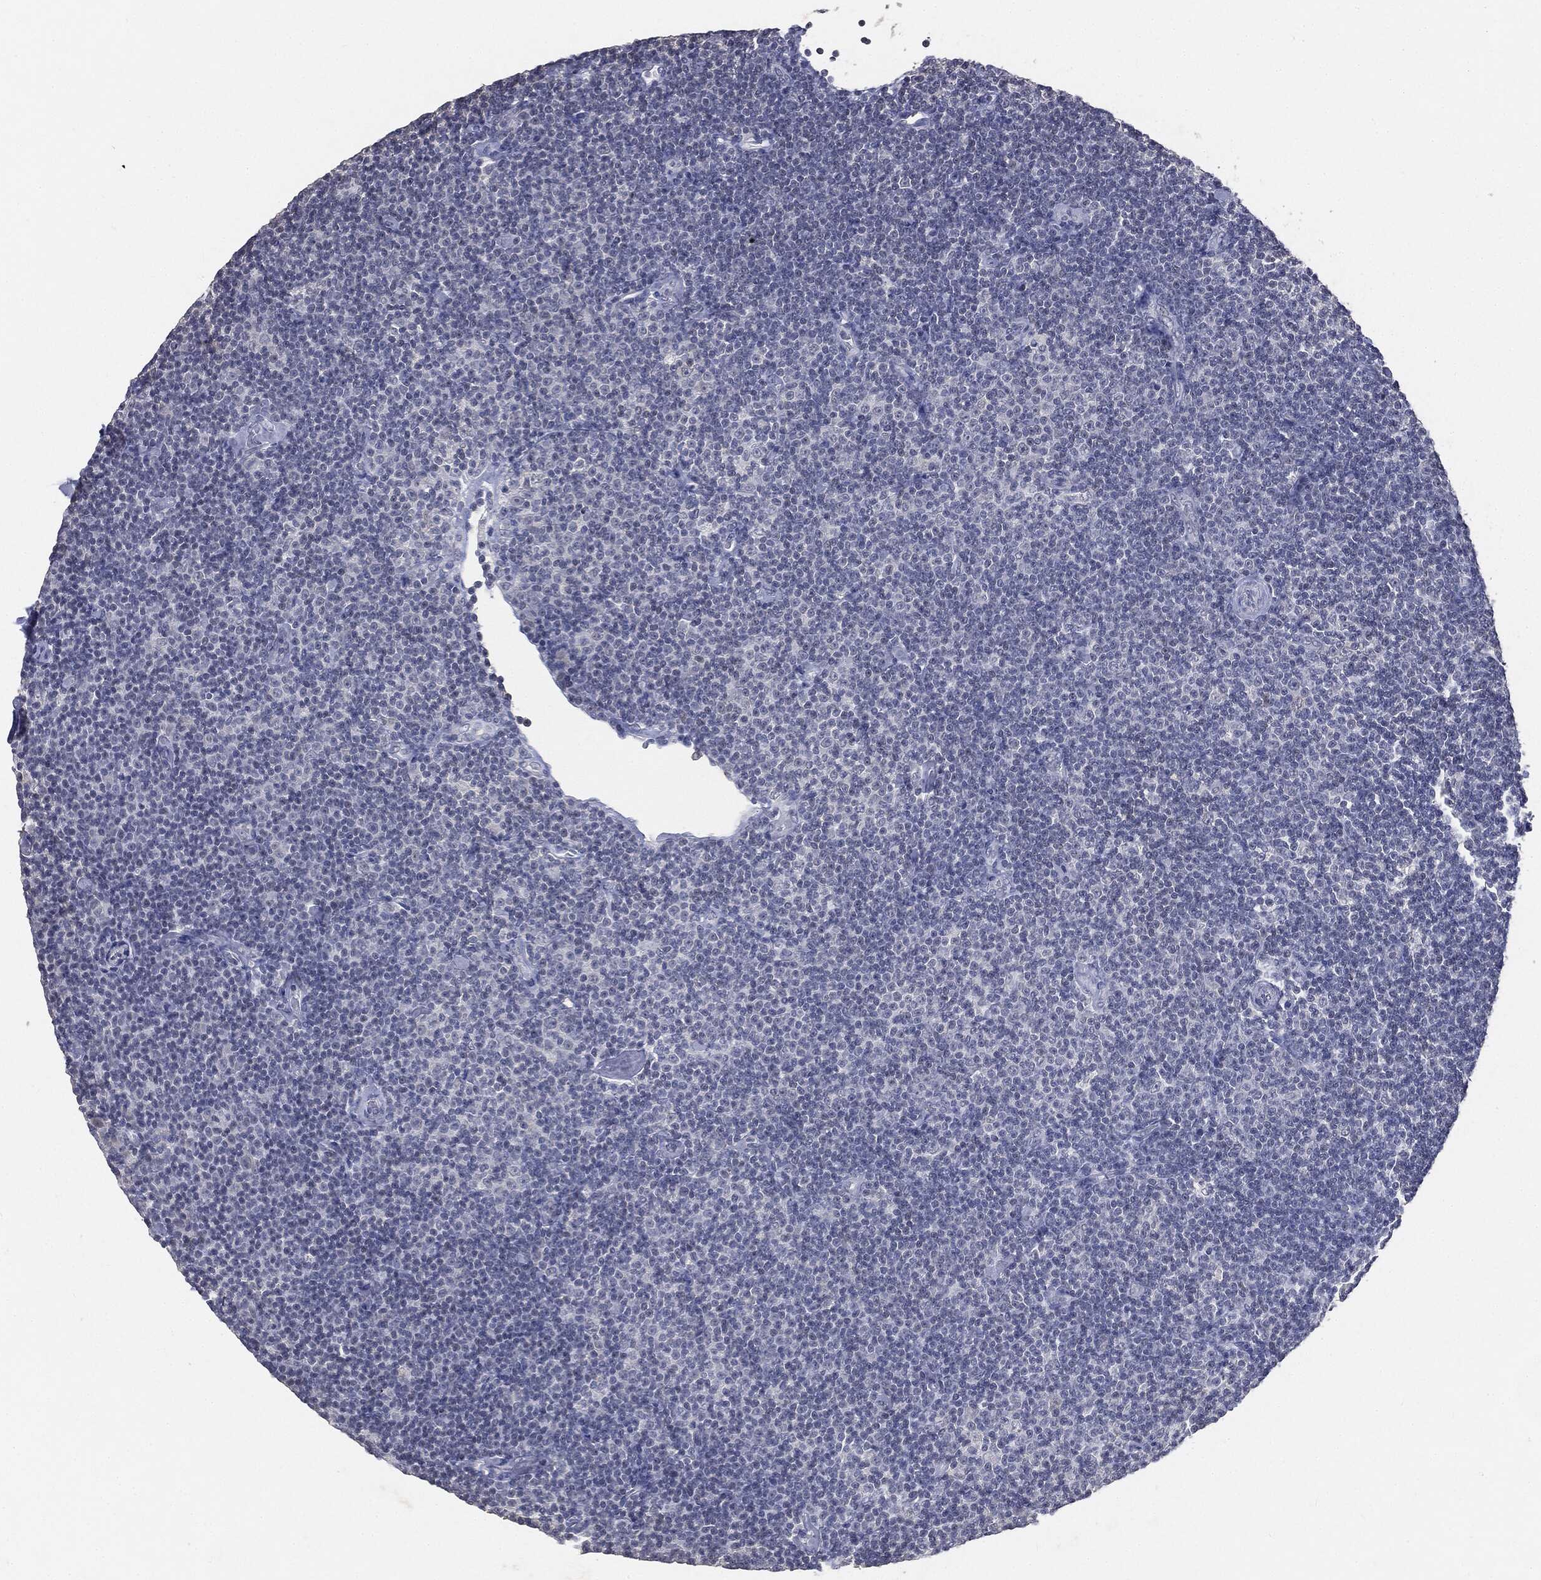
{"staining": {"intensity": "negative", "quantity": "none", "location": "none"}, "tissue": "lymphoma", "cell_type": "Tumor cells", "image_type": "cancer", "snomed": [{"axis": "morphology", "description": "Malignant lymphoma, non-Hodgkin's type, Low grade"}, {"axis": "topography", "description": "Lymph node"}], "caption": "Immunohistochemistry of lymphoma demonstrates no positivity in tumor cells.", "gene": "SLC2A2", "patient": {"sex": "male", "age": 81}}